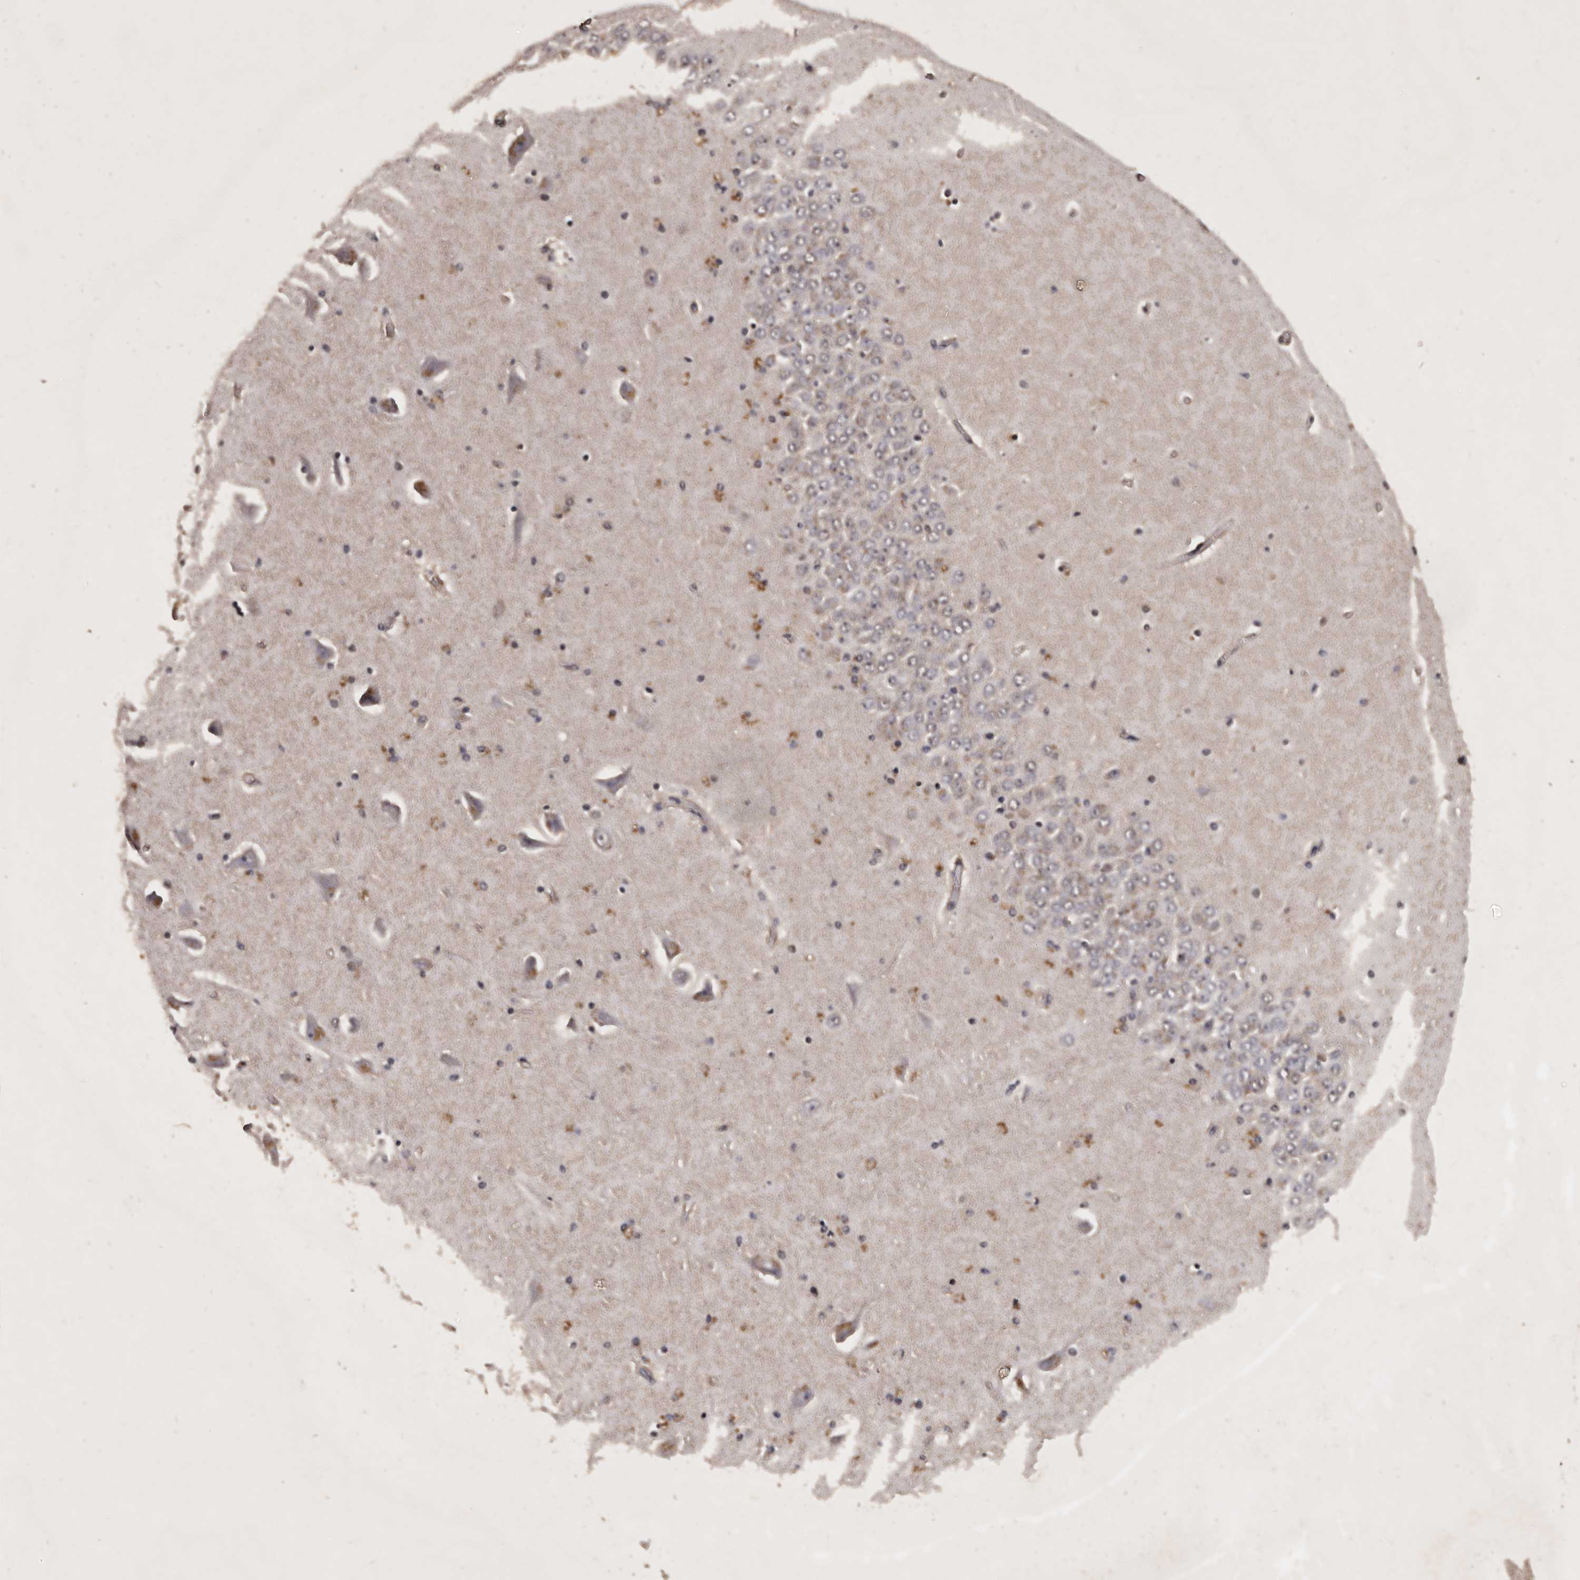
{"staining": {"intensity": "moderate", "quantity": "<25%", "location": "cytoplasmic/membranous"}, "tissue": "hippocampus", "cell_type": "Glial cells", "image_type": "normal", "snomed": [{"axis": "morphology", "description": "Normal tissue, NOS"}, {"axis": "topography", "description": "Hippocampus"}], "caption": "Glial cells display low levels of moderate cytoplasmic/membranous expression in approximately <25% of cells in unremarkable hippocampus.", "gene": "PARS2", "patient": {"sex": "female", "age": 54}}